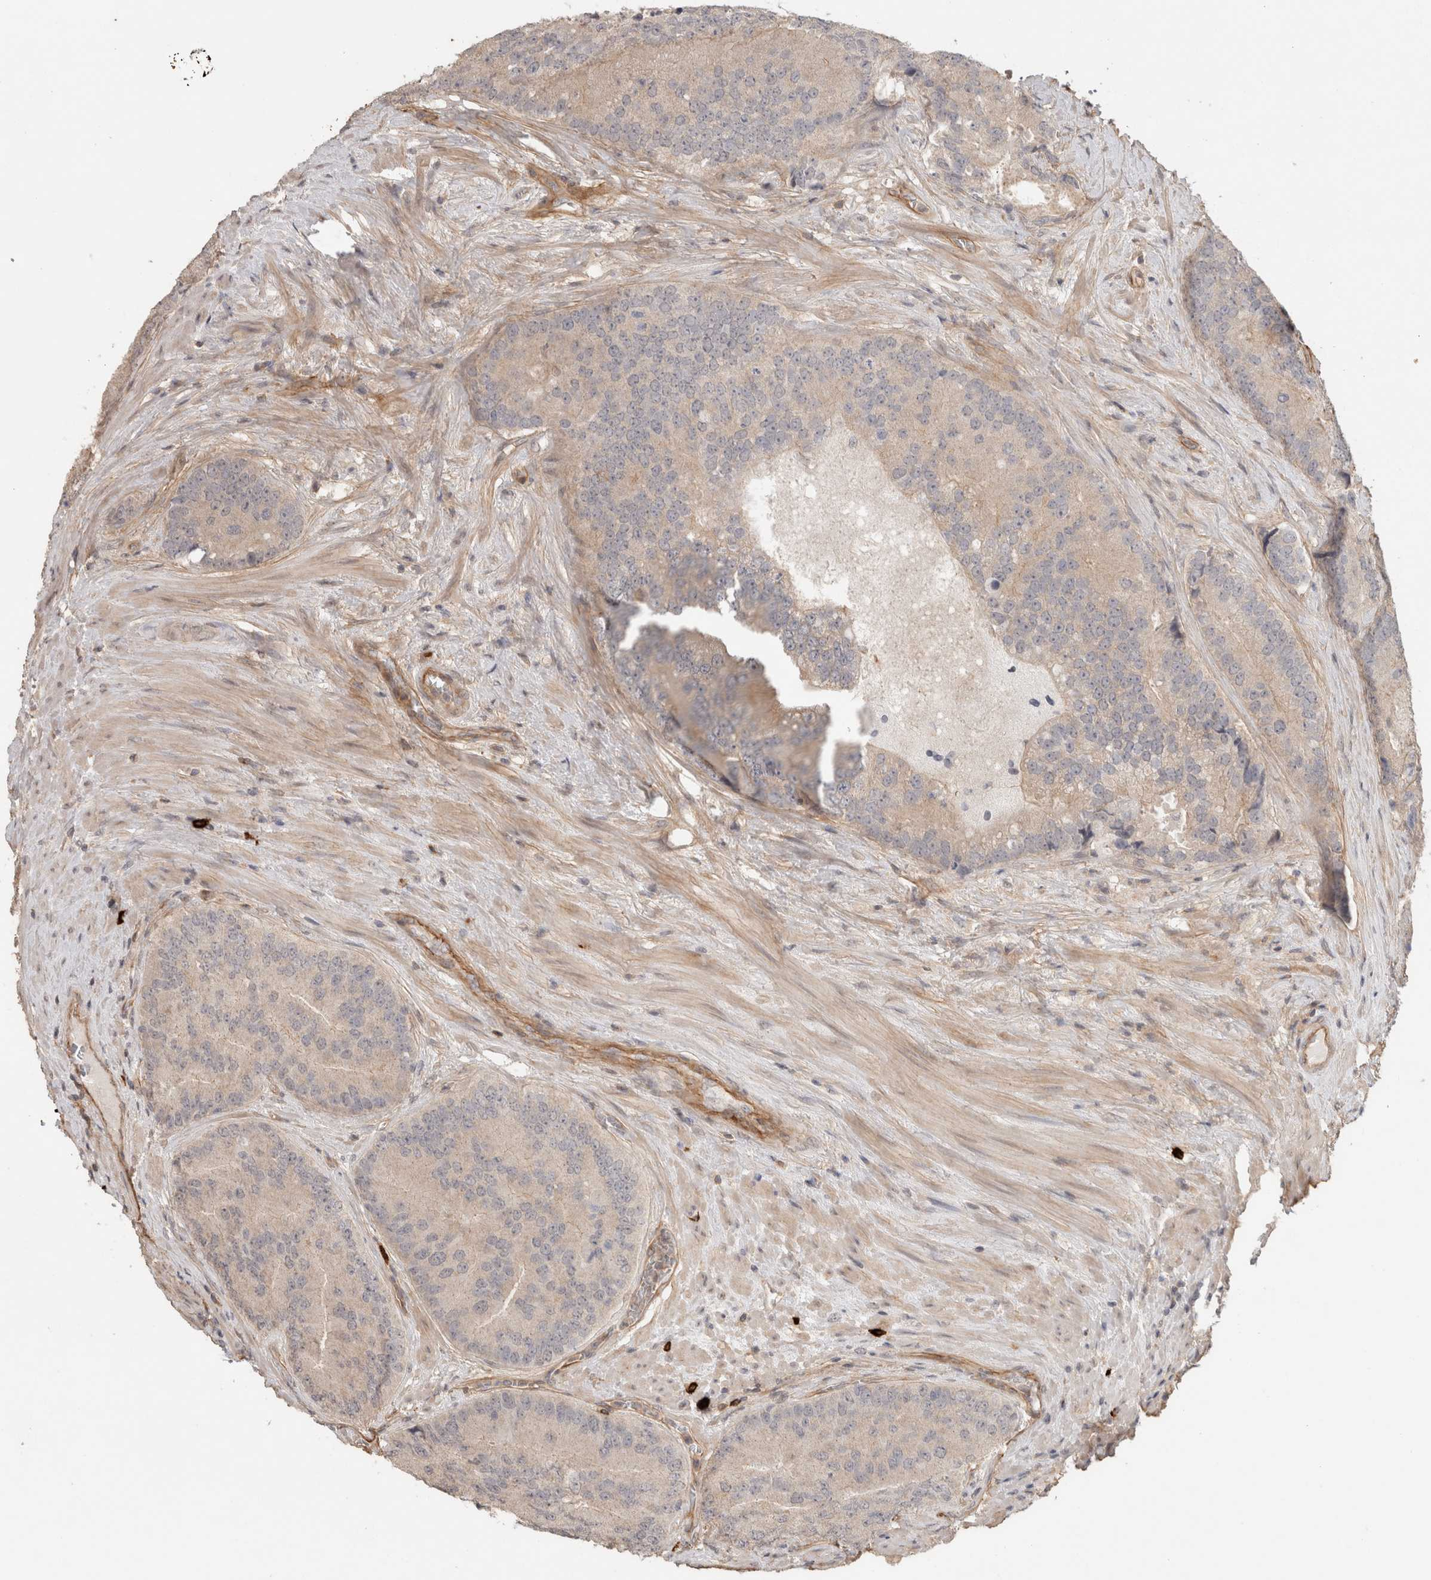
{"staining": {"intensity": "weak", "quantity": "<25%", "location": "cytoplasmic/membranous"}, "tissue": "prostate cancer", "cell_type": "Tumor cells", "image_type": "cancer", "snomed": [{"axis": "morphology", "description": "Adenocarcinoma, High grade"}, {"axis": "topography", "description": "Prostate"}], "caption": "The IHC micrograph has no significant positivity in tumor cells of prostate cancer tissue. Nuclei are stained in blue.", "gene": "HSPG2", "patient": {"sex": "male", "age": 70}}